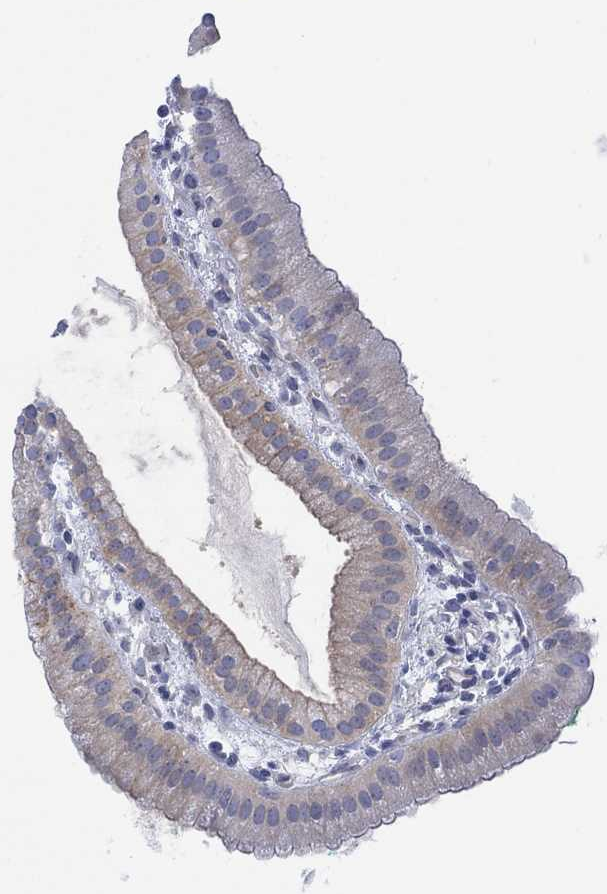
{"staining": {"intensity": "negative", "quantity": "none", "location": "none"}, "tissue": "gallbladder", "cell_type": "Glandular cells", "image_type": "normal", "snomed": [{"axis": "morphology", "description": "Normal tissue, NOS"}, {"axis": "topography", "description": "Gallbladder"}], "caption": "High power microscopy image of an immunohistochemistry photomicrograph of benign gallbladder, revealing no significant positivity in glandular cells. (DAB IHC with hematoxylin counter stain).", "gene": "TLDC2", "patient": {"sex": "male", "age": 67}}